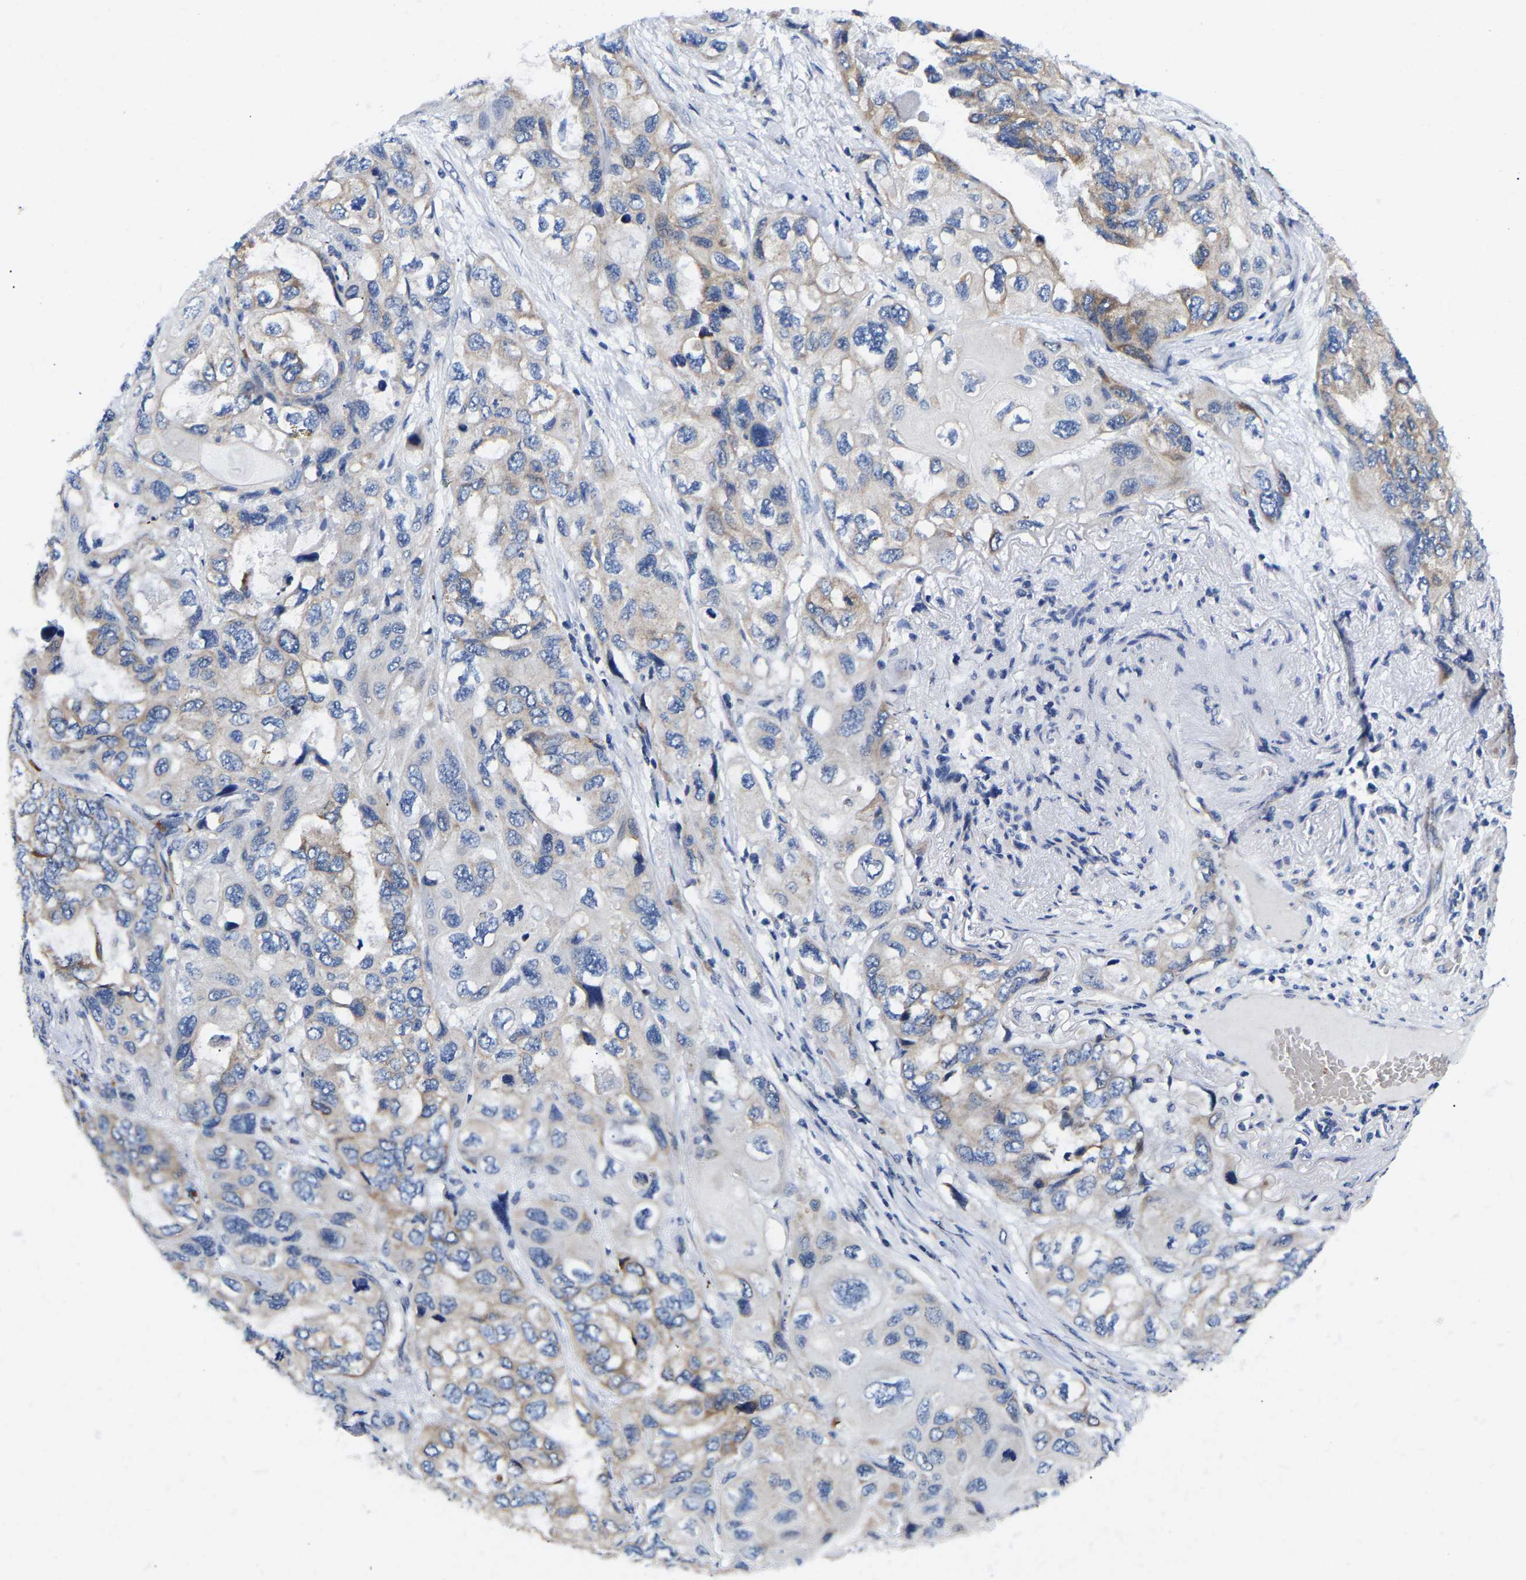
{"staining": {"intensity": "weak", "quantity": "<25%", "location": "cytoplasmic/membranous"}, "tissue": "lung cancer", "cell_type": "Tumor cells", "image_type": "cancer", "snomed": [{"axis": "morphology", "description": "Squamous cell carcinoma, NOS"}, {"axis": "topography", "description": "Lung"}], "caption": "High magnification brightfield microscopy of lung squamous cell carcinoma stained with DAB (3,3'-diaminobenzidine) (brown) and counterstained with hematoxylin (blue): tumor cells show no significant expression.", "gene": "RINT1", "patient": {"sex": "female", "age": 73}}